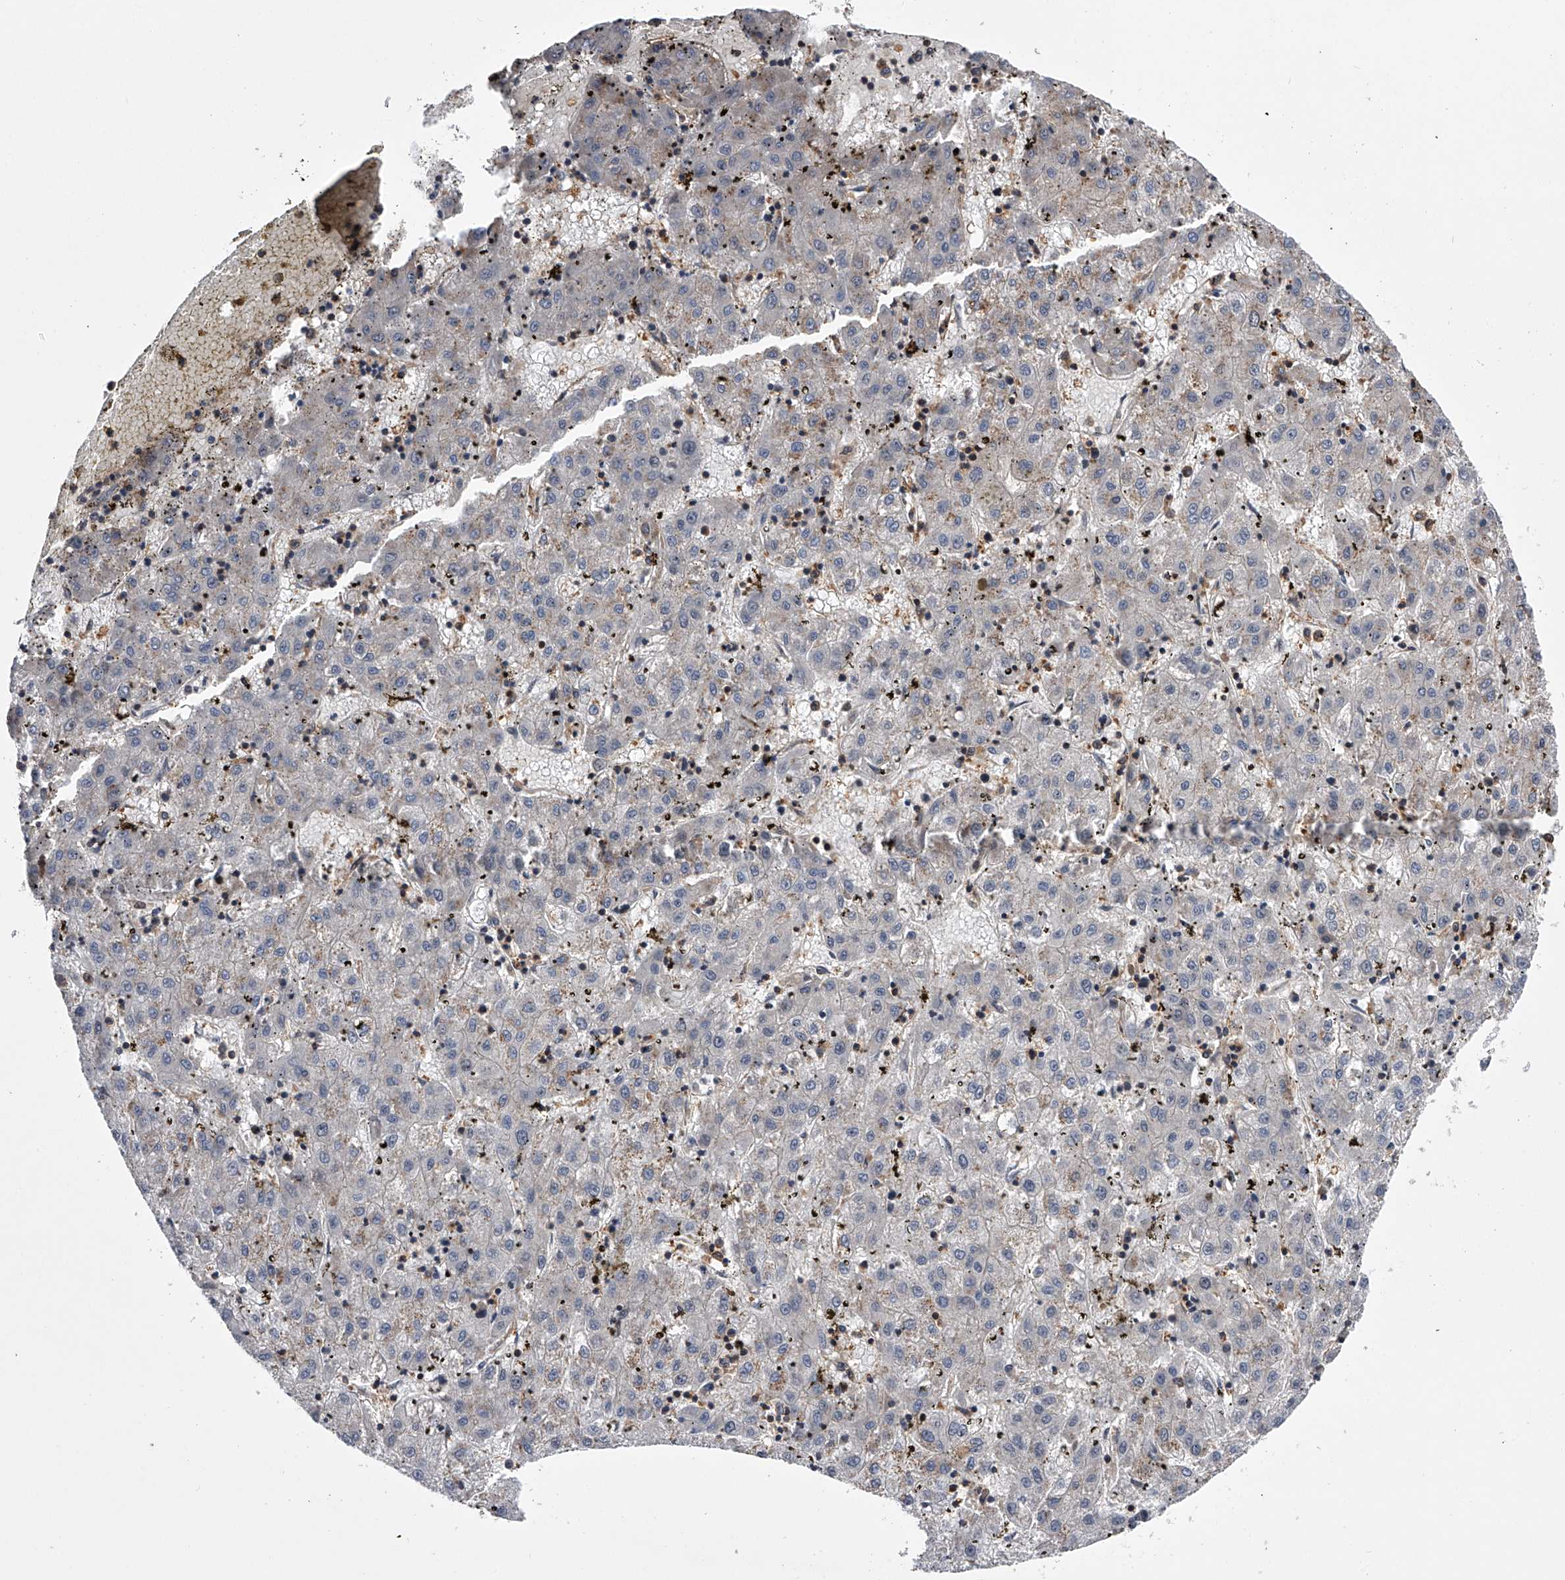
{"staining": {"intensity": "weak", "quantity": "25%-75%", "location": "cytoplasmic/membranous"}, "tissue": "liver cancer", "cell_type": "Tumor cells", "image_type": "cancer", "snomed": [{"axis": "morphology", "description": "Carcinoma, Hepatocellular, NOS"}, {"axis": "topography", "description": "Liver"}], "caption": "The photomicrograph shows a brown stain indicating the presence of a protein in the cytoplasmic/membranous of tumor cells in hepatocellular carcinoma (liver).", "gene": "PAN3", "patient": {"sex": "male", "age": 72}}